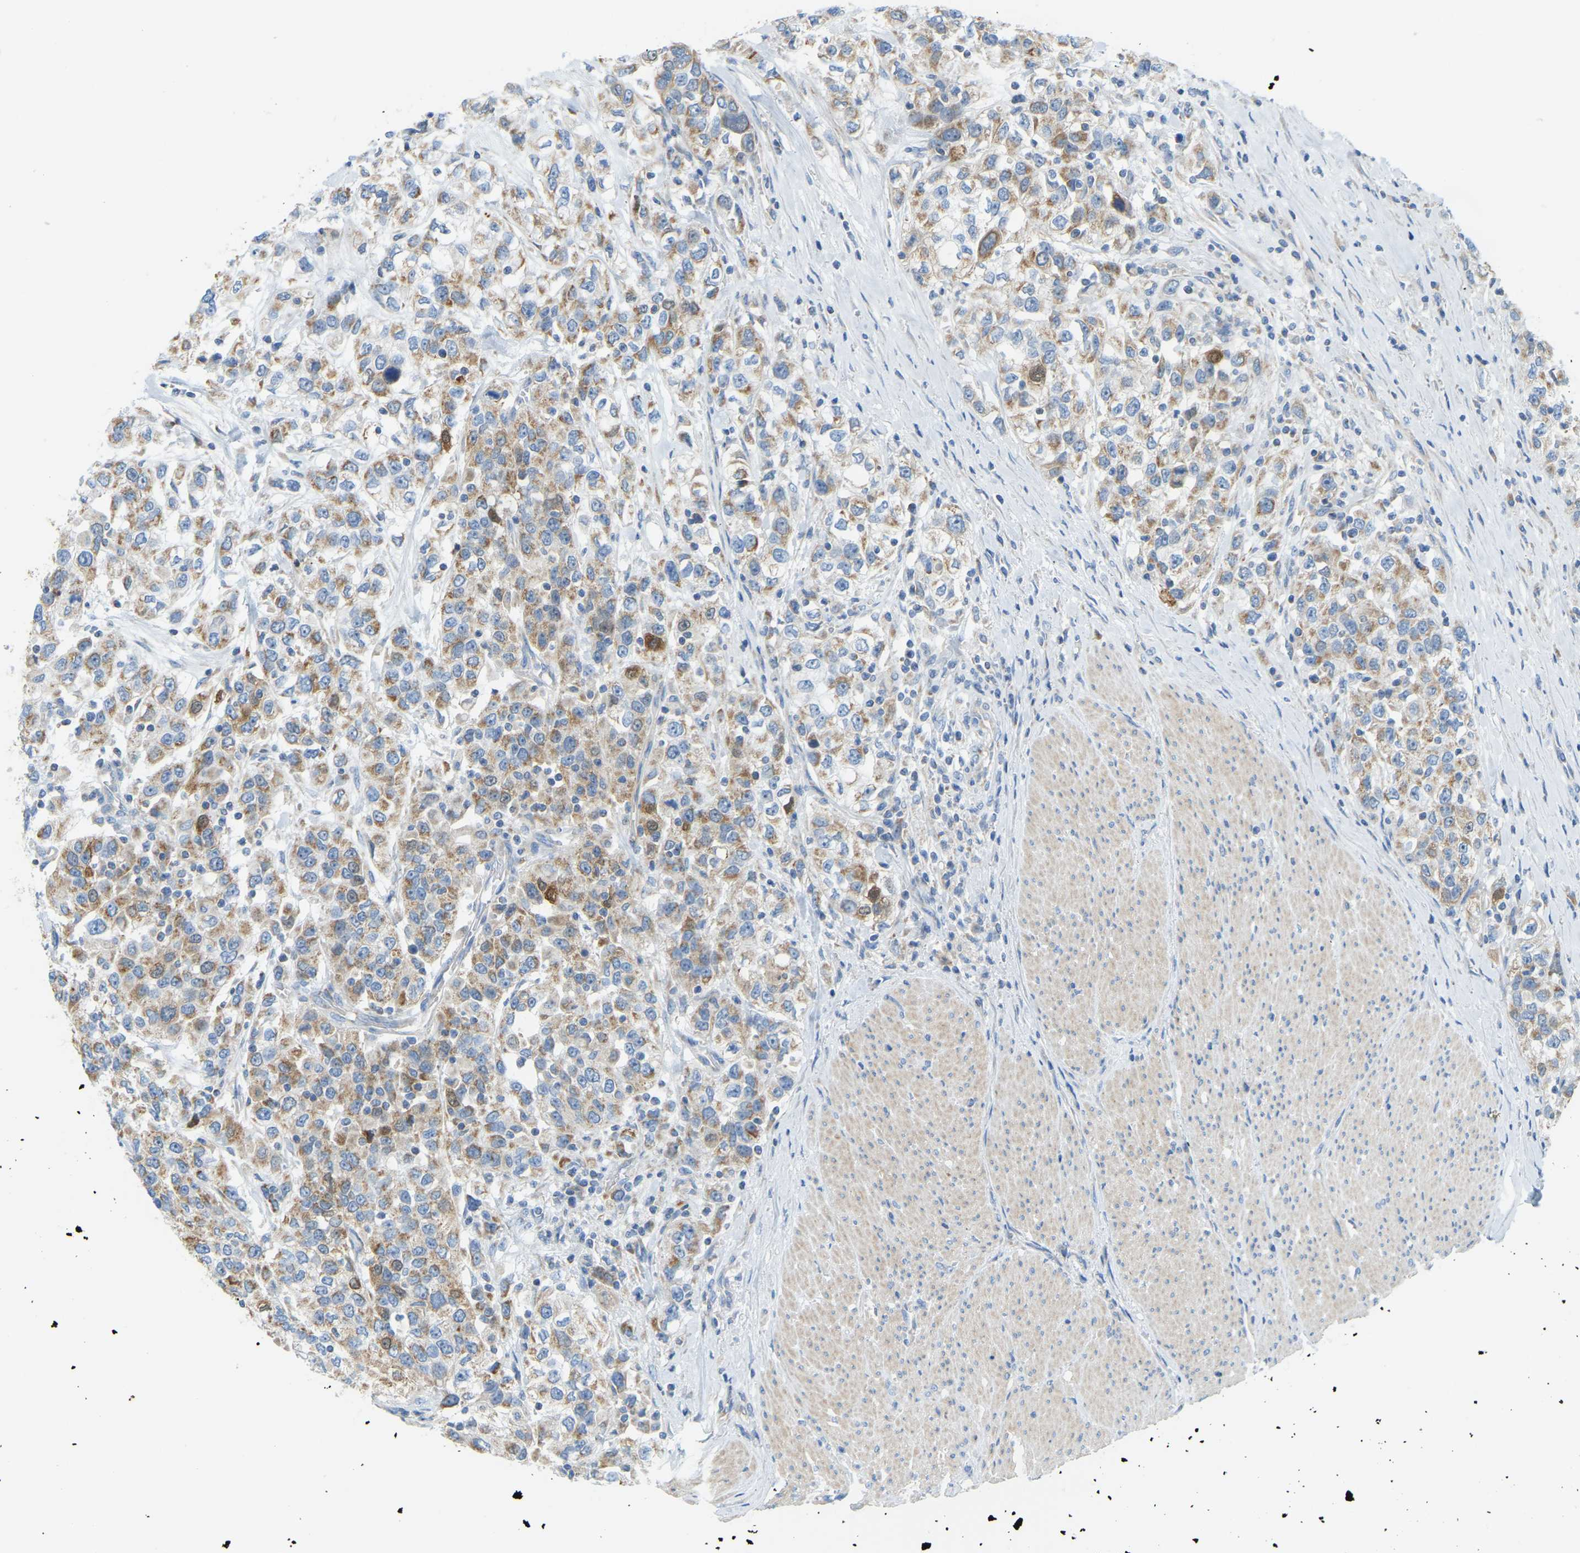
{"staining": {"intensity": "moderate", "quantity": "25%-75%", "location": "cytoplasmic/membranous"}, "tissue": "urothelial cancer", "cell_type": "Tumor cells", "image_type": "cancer", "snomed": [{"axis": "morphology", "description": "Urothelial carcinoma, High grade"}, {"axis": "topography", "description": "Urinary bladder"}], "caption": "The photomicrograph exhibits a brown stain indicating the presence of a protein in the cytoplasmic/membranous of tumor cells in high-grade urothelial carcinoma.", "gene": "GDA", "patient": {"sex": "female", "age": 80}}